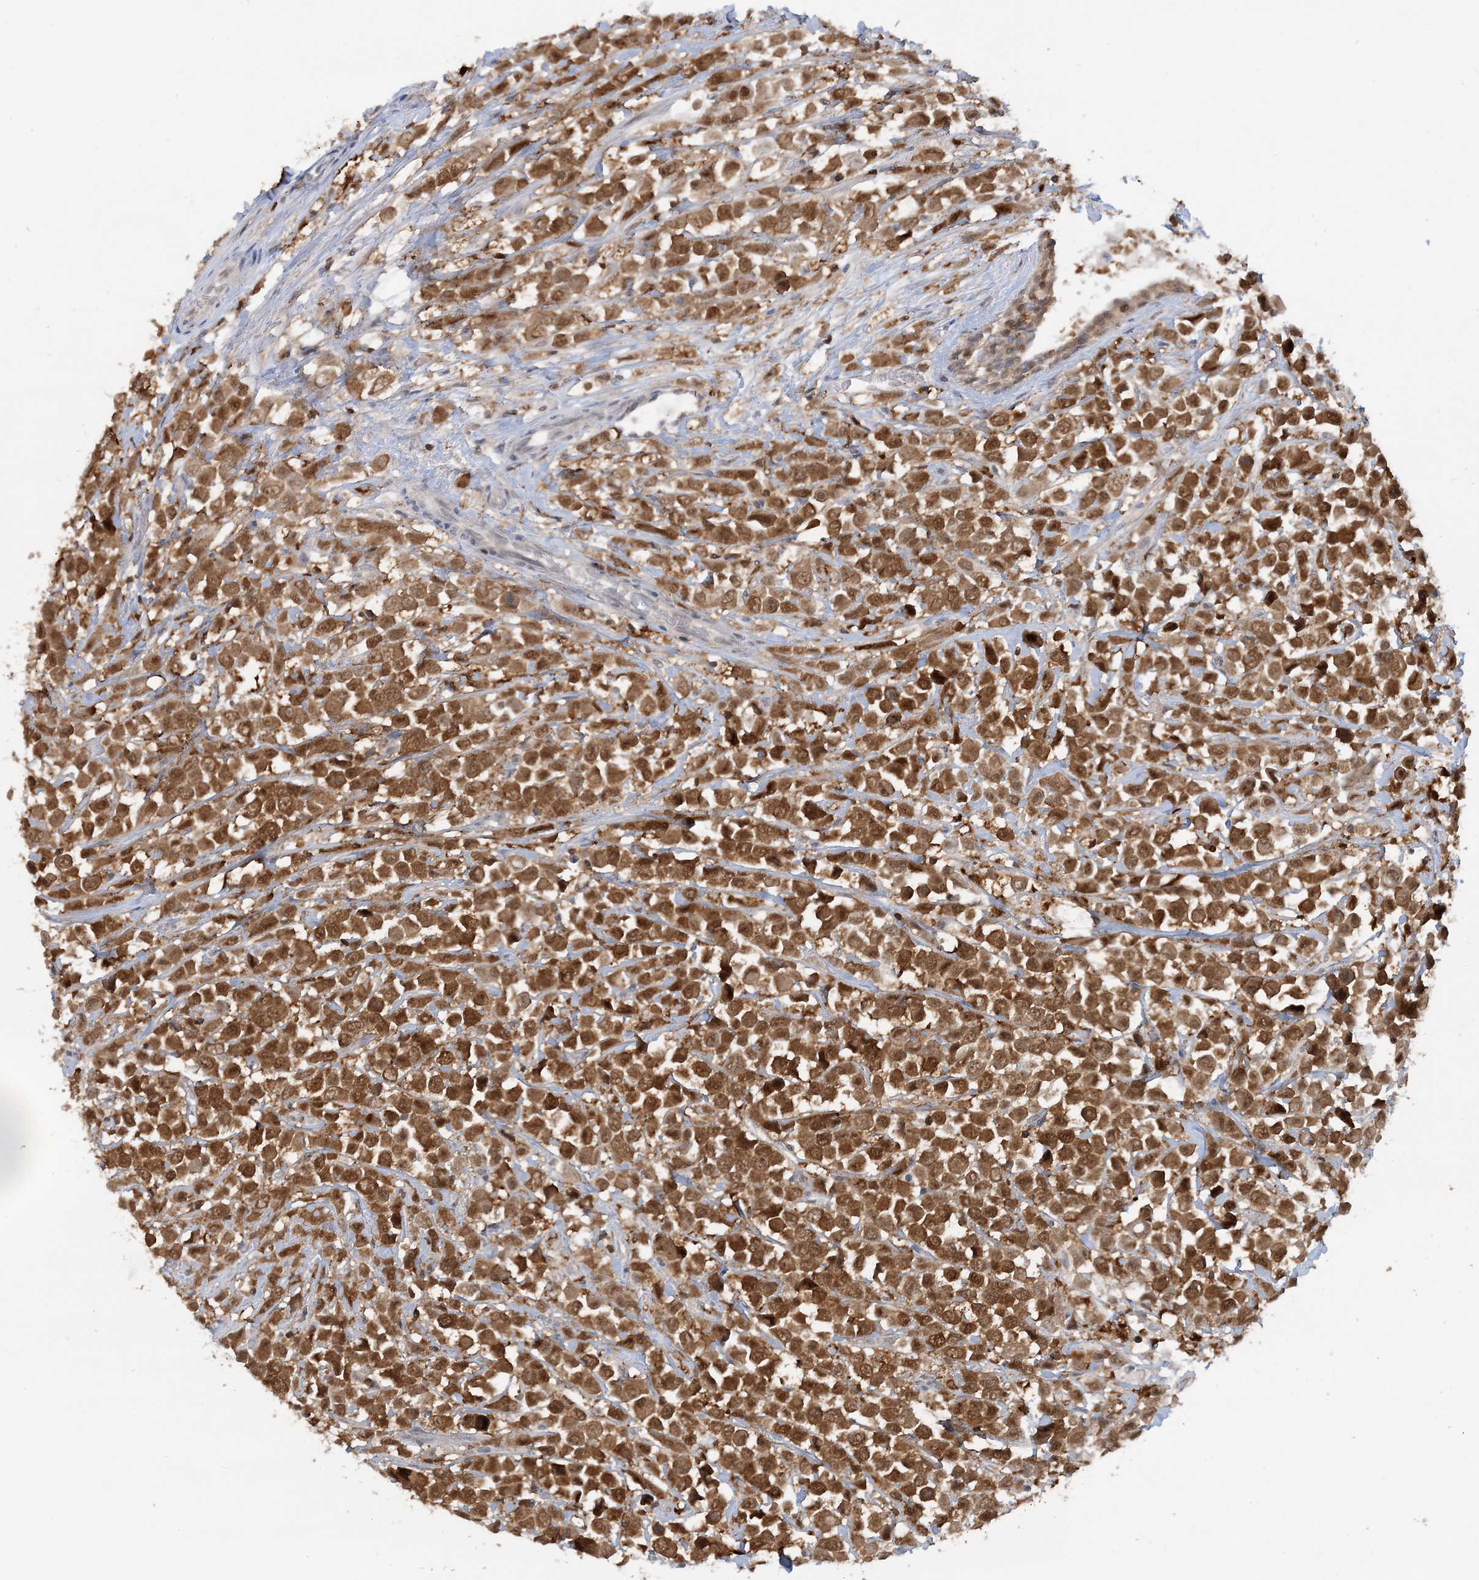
{"staining": {"intensity": "moderate", "quantity": ">75%", "location": "cytoplasmic/membranous,nuclear"}, "tissue": "breast cancer", "cell_type": "Tumor cells", "image_type": "cancer", "snomed": [{"axis": "morphology", "description": "Duct carcinoma"}, {"axis": "topography", "description": "Breast"}], "caption": "Protein expression analysis of human breast cancer reveals moderate cytoplasmic/membranous and nuclear positivity in about >75% of tumor cells.", "gene": "OGA", "patient": {"sex": "female", "age": 61}}